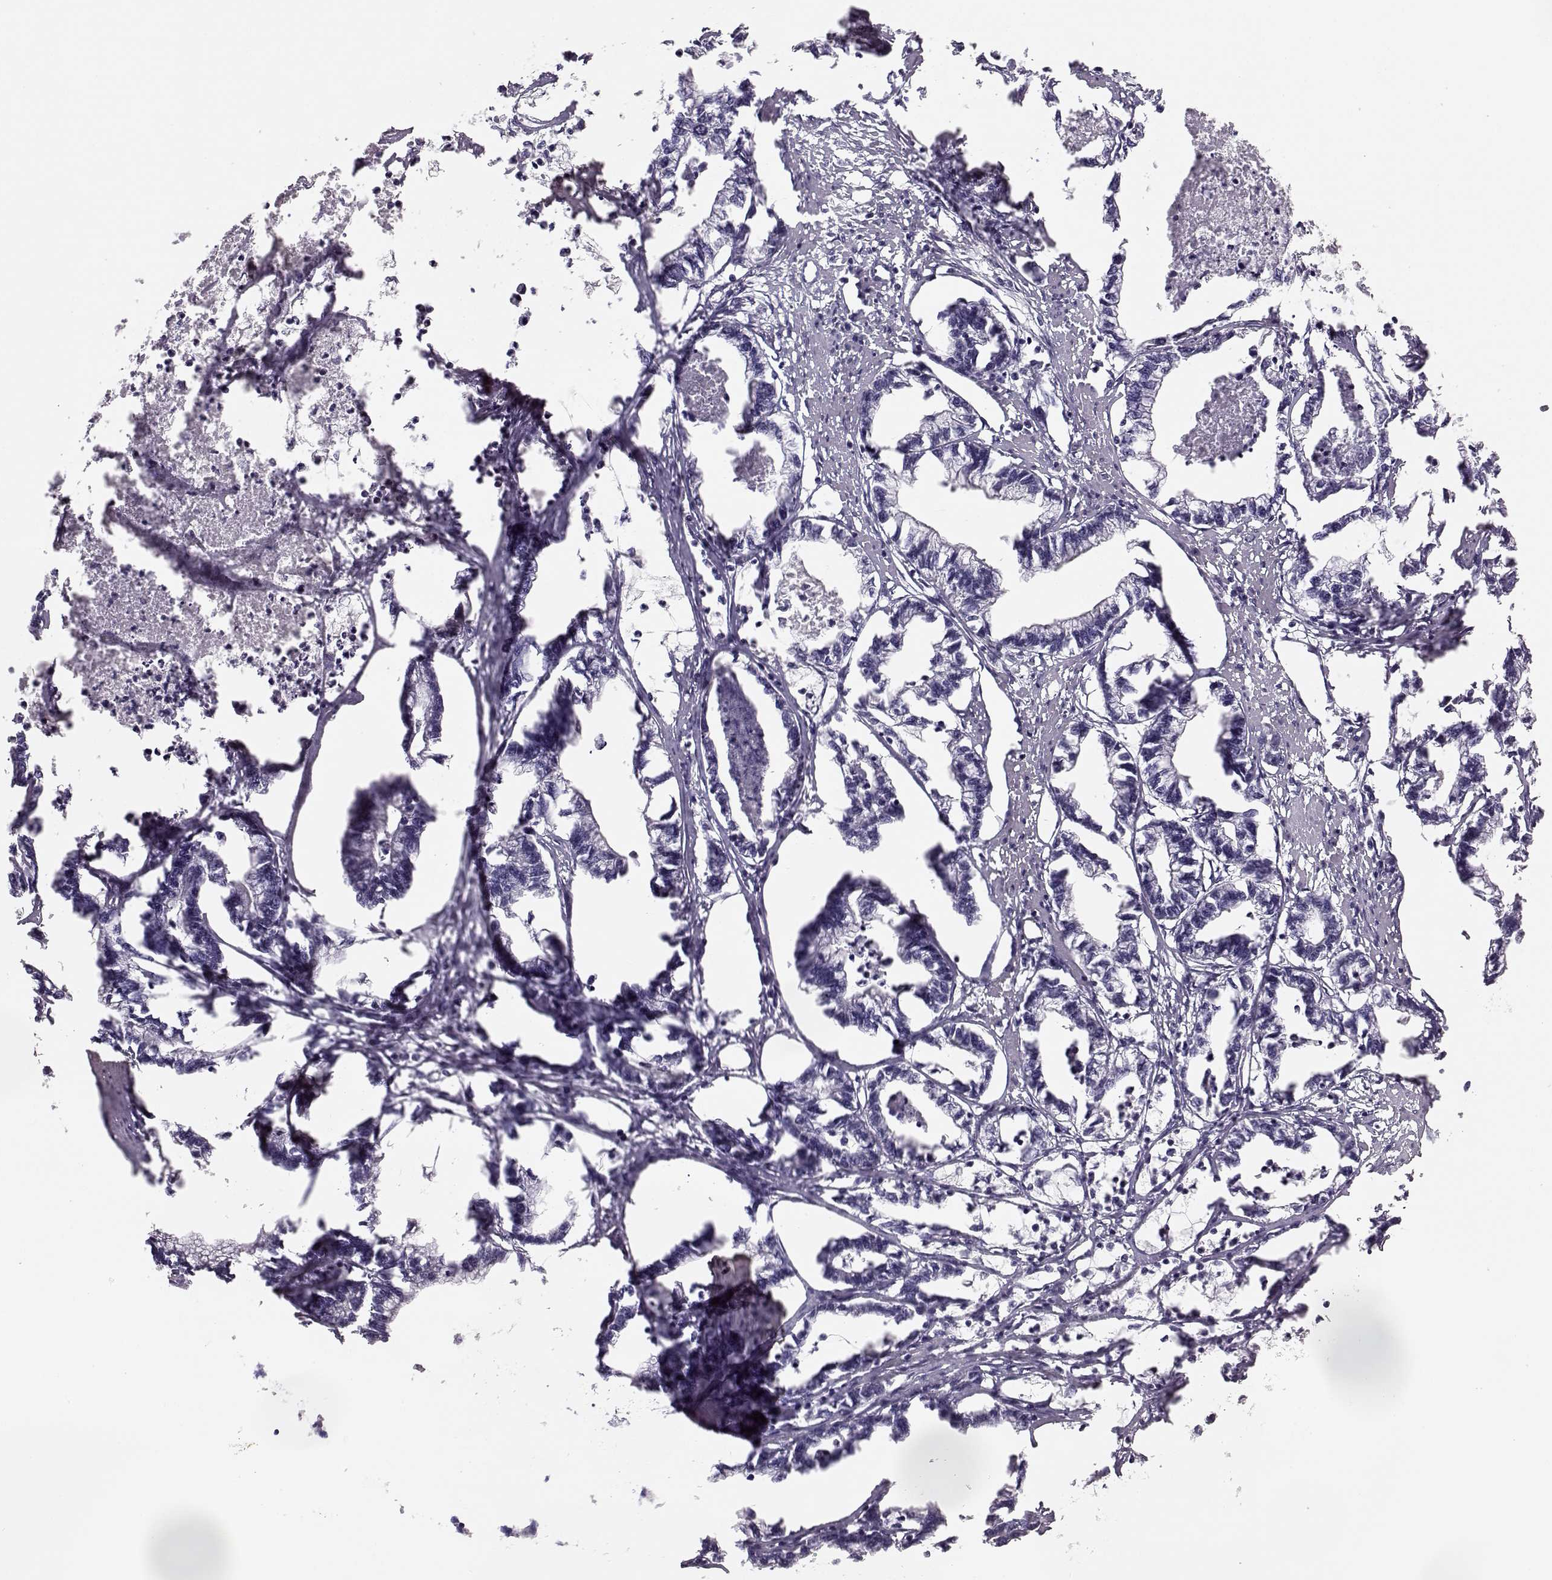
{"staining": {"intensity": "negative", "quantity": "none", "location": "none"}, "tissue": "stomach cancer", "cell_type": "Tumor cells", "image_type": "cancer", "snomed": [{"axis": "morphology", "description": "Adenocarcinoma, NOS"}, {"axis": "topography", "description": "Stomach"}], "caption": "Tumor cells show no significant protein staining in stomach cancer.", "gene": "BFSP2", "patient": {"sex": "male", "age": 83}}